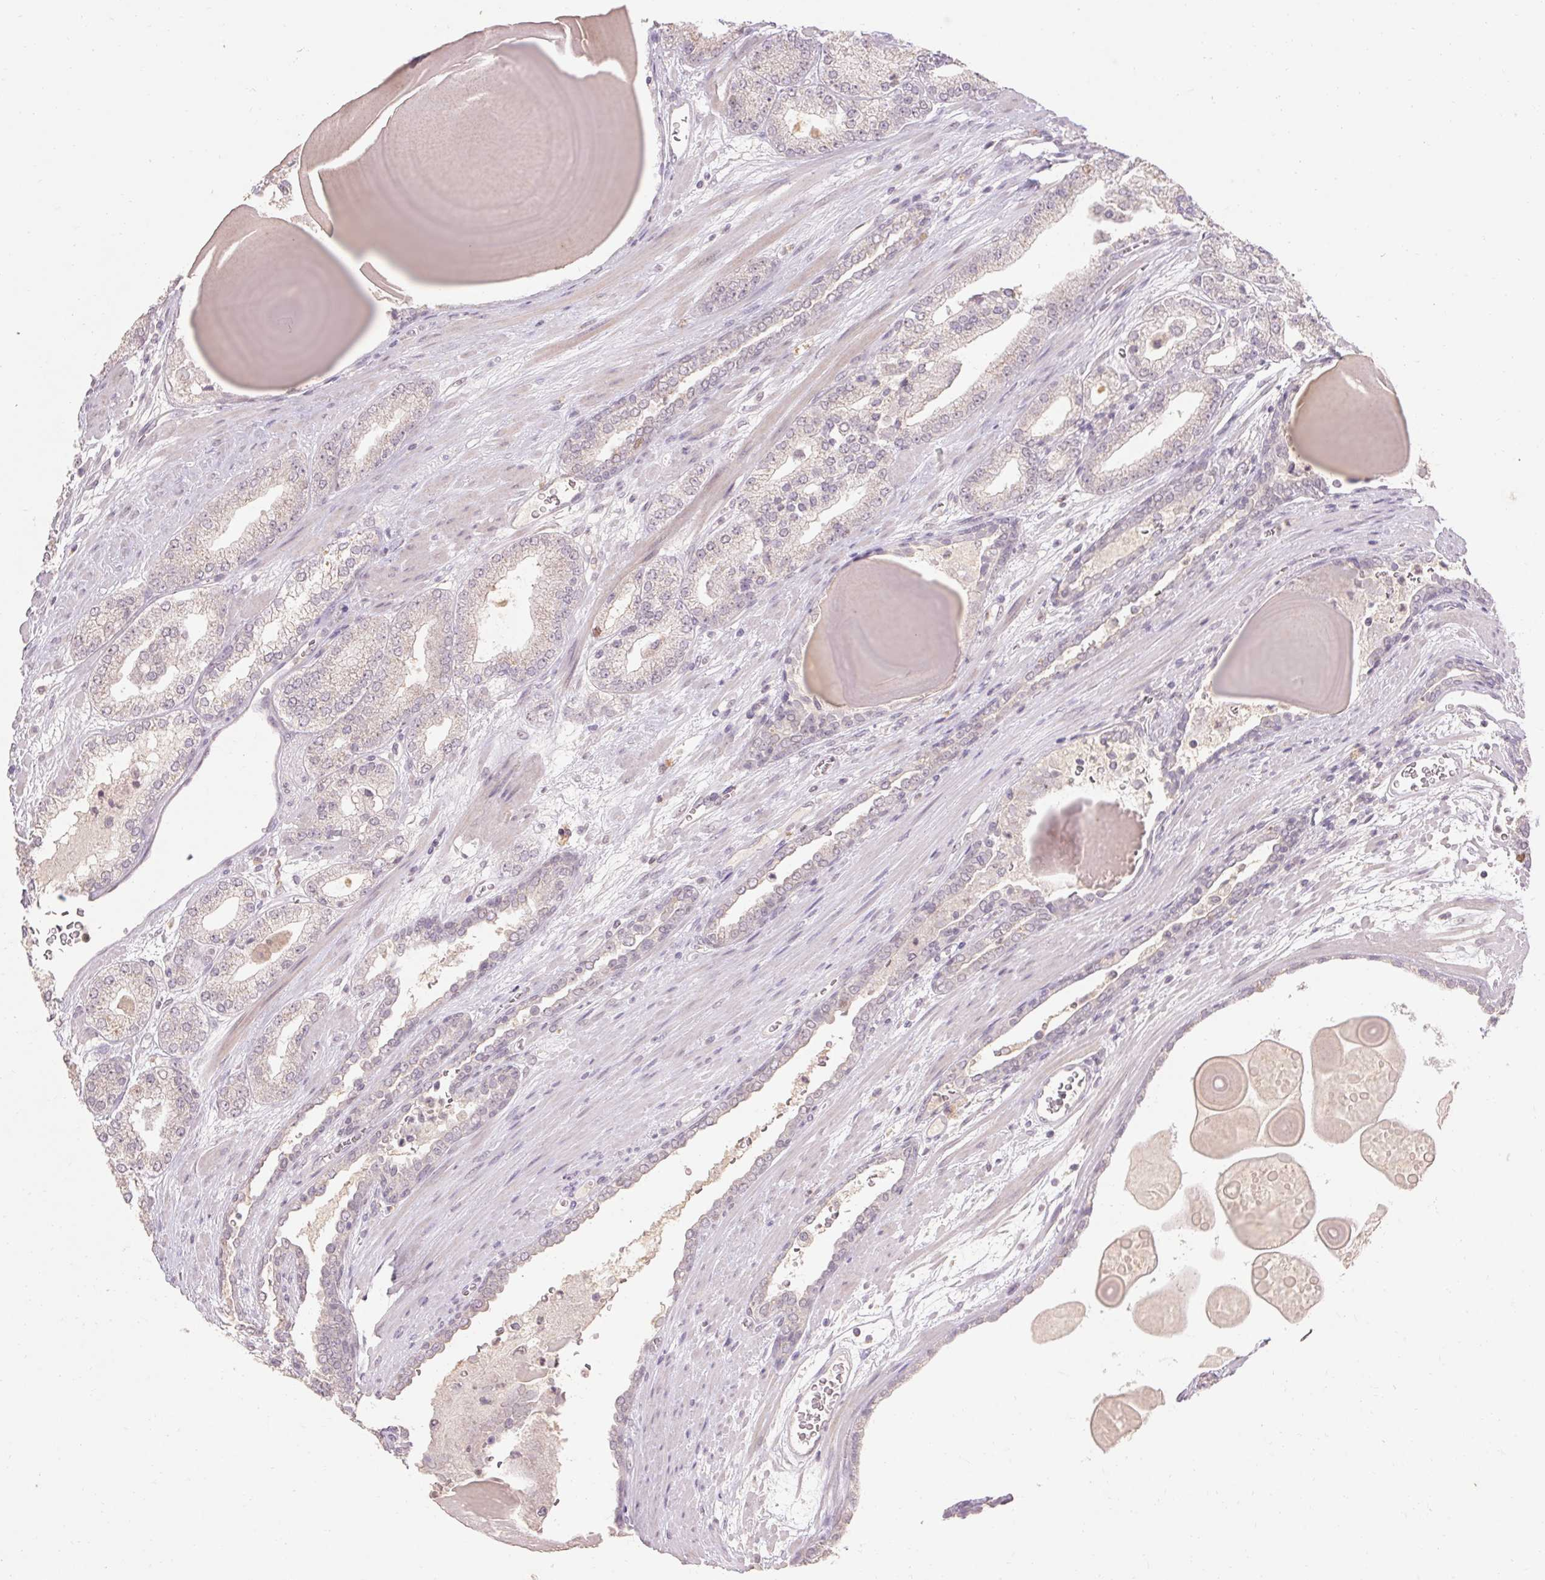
{"staining": {"intensity": "negative", "quantity": "none", "location": "none"}, "tissue": "prostate cancer", "cell_type": "Tumor cells", "image_type": "cancer", "snomed": [{"axis": "morphology", "description": "Adenocarcinoma, High grade"}, {"axis": "topography", "description": "Prostate"}], "caption": "IHC image of human high-grade adenocarcinoma (prostate) stained for a protein (brown), which demonstrates no staining in tumor cells. The staining was performed using DAB to visualize the protein expression in brown, while the nuclei were stained in blue with hematoxylin (Magnification: 20x).", "gene": "SKP2", "patient": {"sex": "male", "age": 64}}